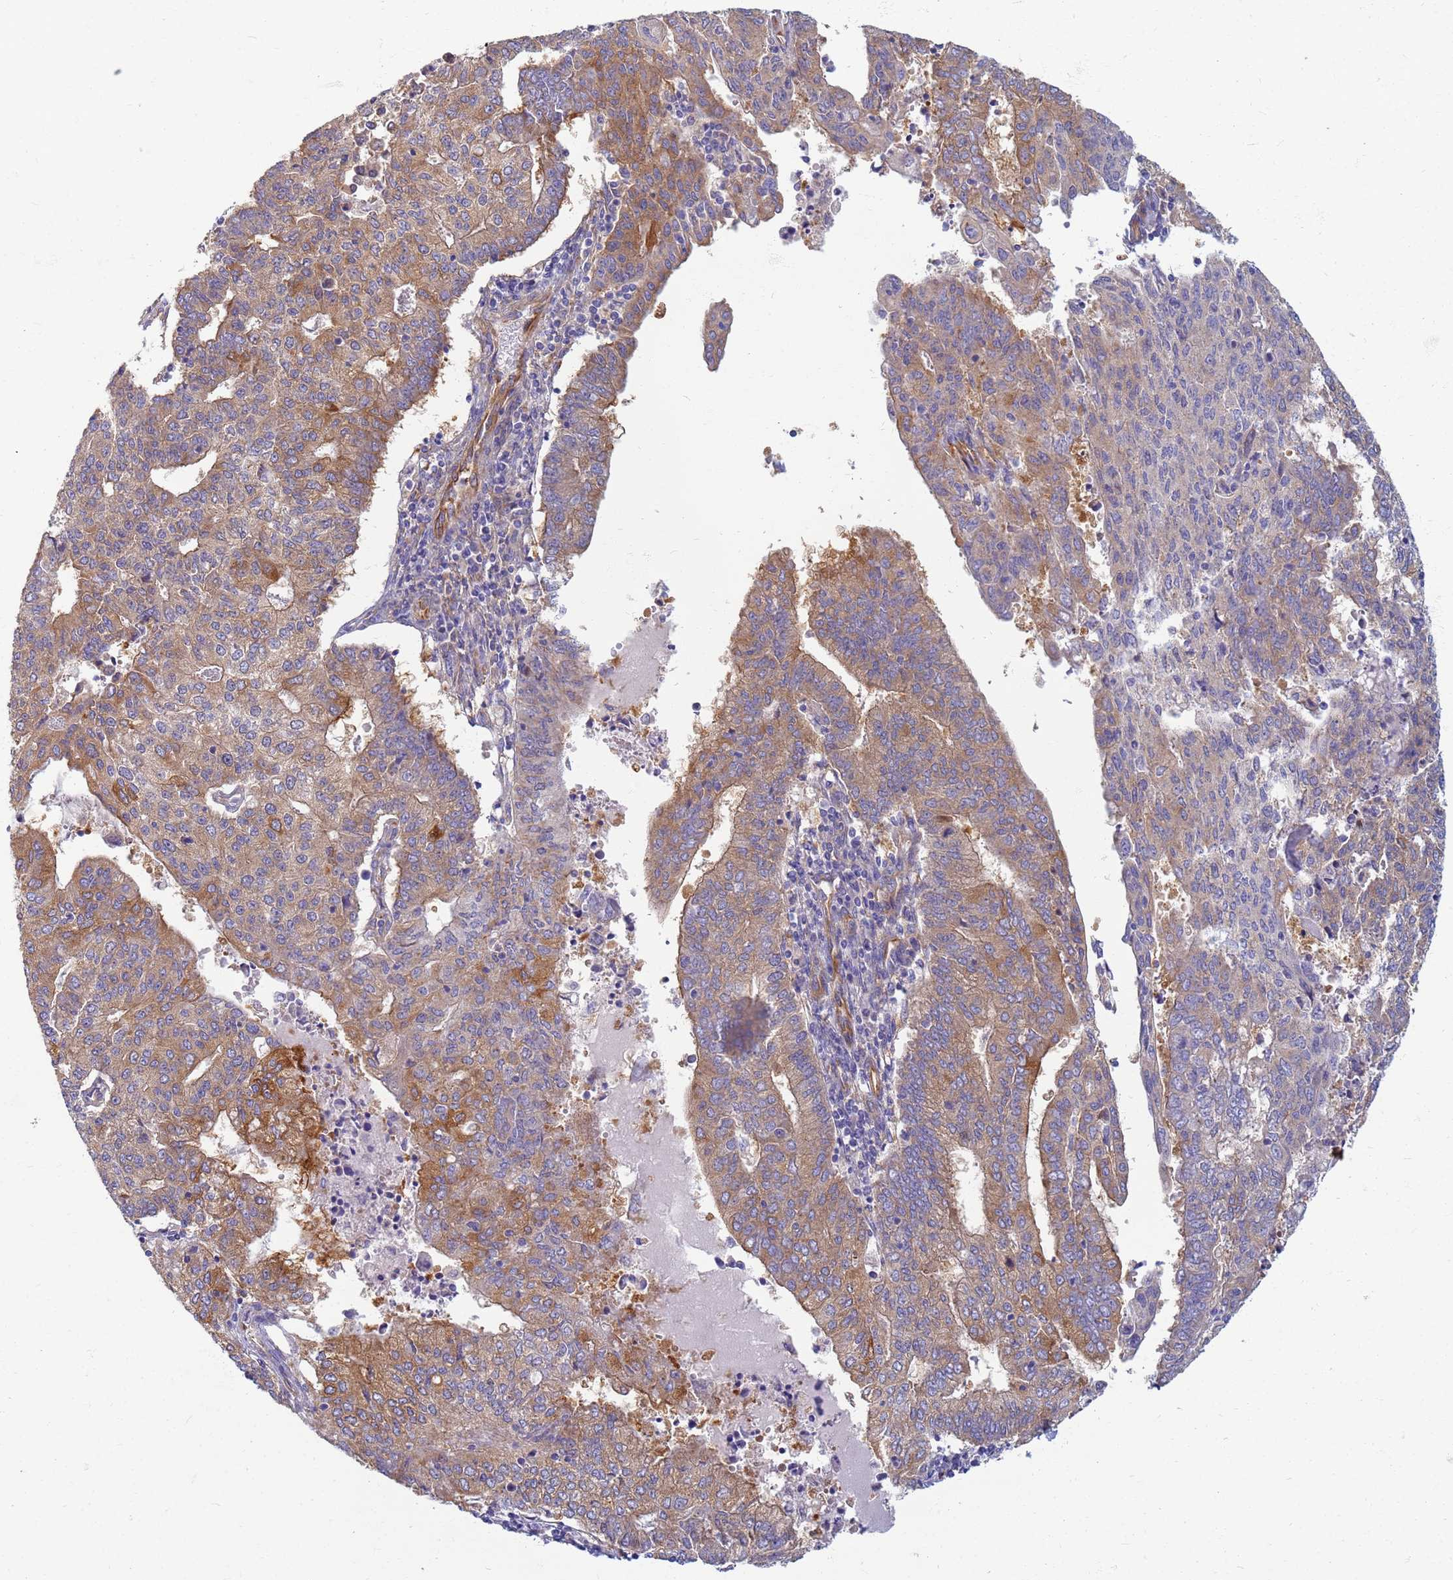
{"staining": {"intensity": "moderate", "quantity": ">75%", "location": "cytoplasmic/membranous"}, "tissue": "endometrial cancer", "cell_type": "Tumor cells", "image_type": "cancer", "snomed": [{"axis": "morphology", "description": "Adenocarcinoma, NOS"}, {"axis": "topography", "description": "Endometrium"}], "caption": "A photomicrograph of endometrial cancer stained for a protein exhibits moderate cytoplasmic/membranous brown staining in tumor cells.", "gene": "EEA1", "patient": {"sex": "female", "age": 59}}